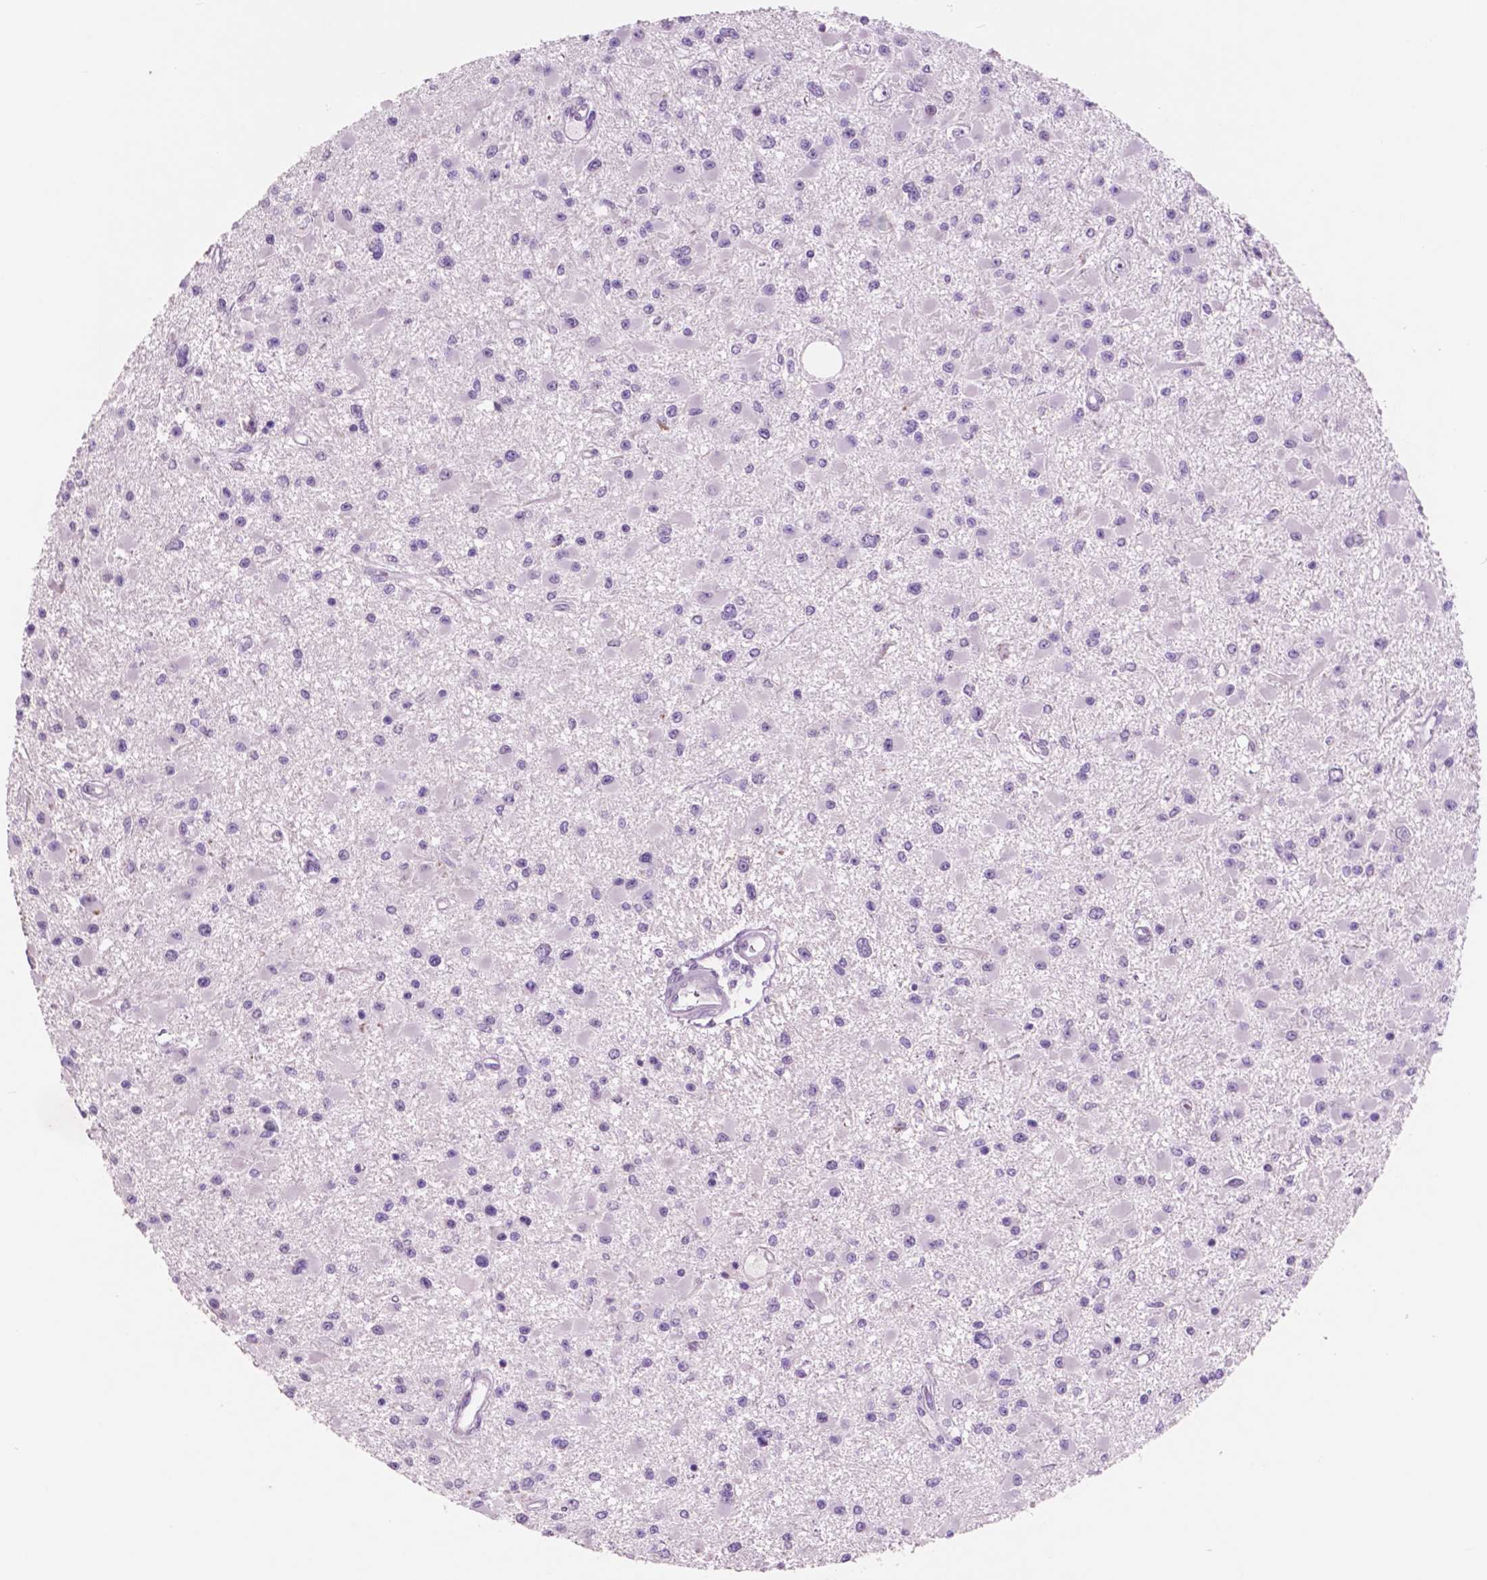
{"staining": {"intensity": "negative", "quantity": "none", "location": "none"}, "tissue": "glioma", "cell_type": "Tumor cells", "image_type": "cancer", "snomed": [{"axis": "morphology", "description": "Glioma, malignant, High grade"}, {"axis": "topography", "description": "Brain"}], "caption": "Immunohistochemical staining of malignant high-grade glioma exhibits no significant expression in tumor cells. (IHC, brightfield microscopy, high magnification).", "gene": "IDO1", "patient": {"sex": "male", "age": 54}}